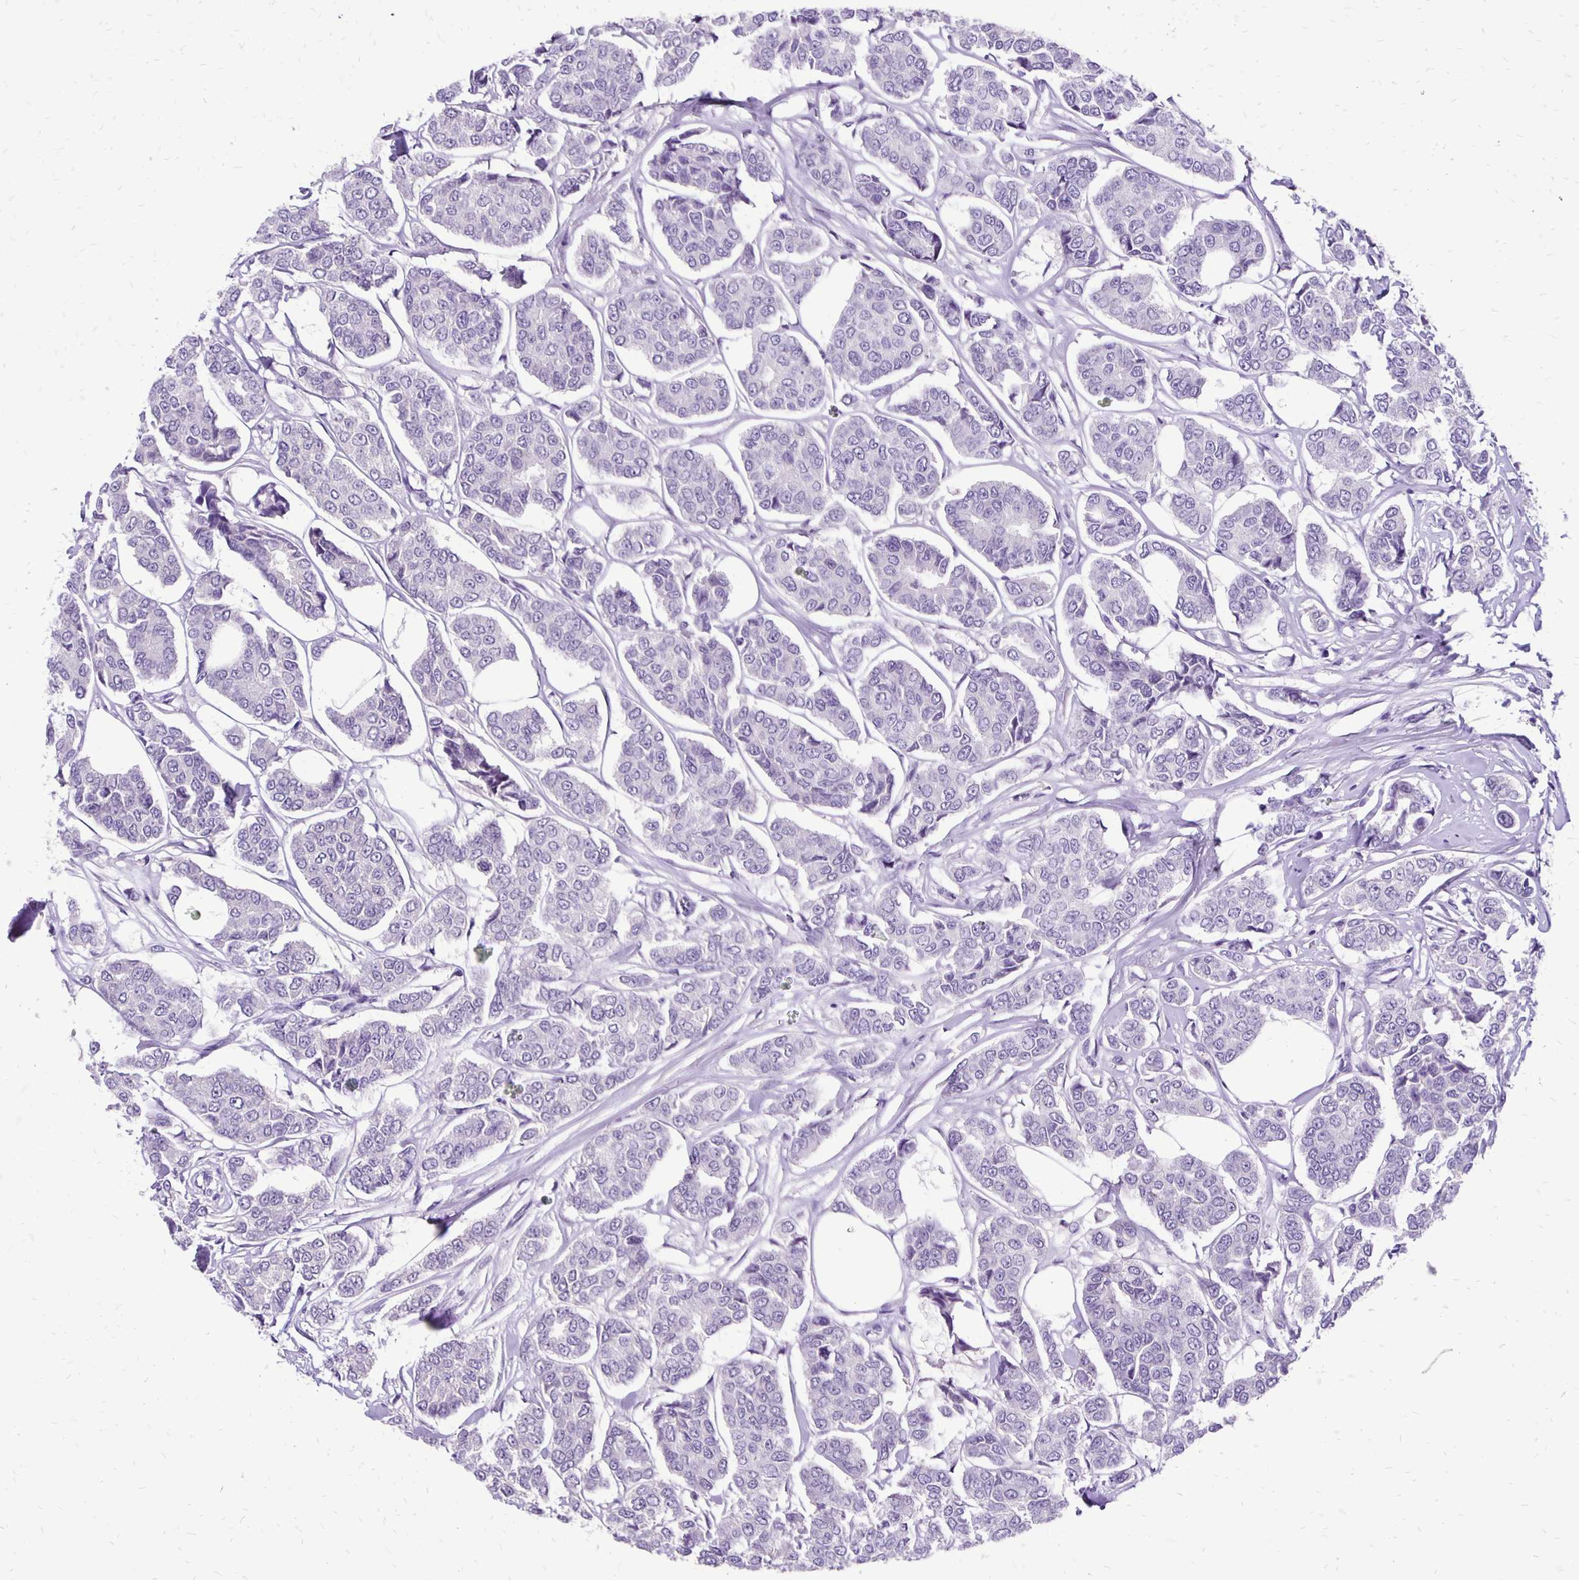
{"staining": {"intensity": "negative", "quantity": "none", "location": "none"}, "tissue": "breast cancer", "cell_type": "Tumor cells", "image_type": "cancer", "snomed": [{"axis": "morphology", "description": "Duct carcinoma"}, {"axis": "topography", "description": "Breast"}], "caption": "This is a image of immunohistochemistry staining of breast invasive ductal carcinoma, which shows no expression in tumor cells.", "gene": "ANKRD45", "patient": {"sex": "female", "age": 94}}